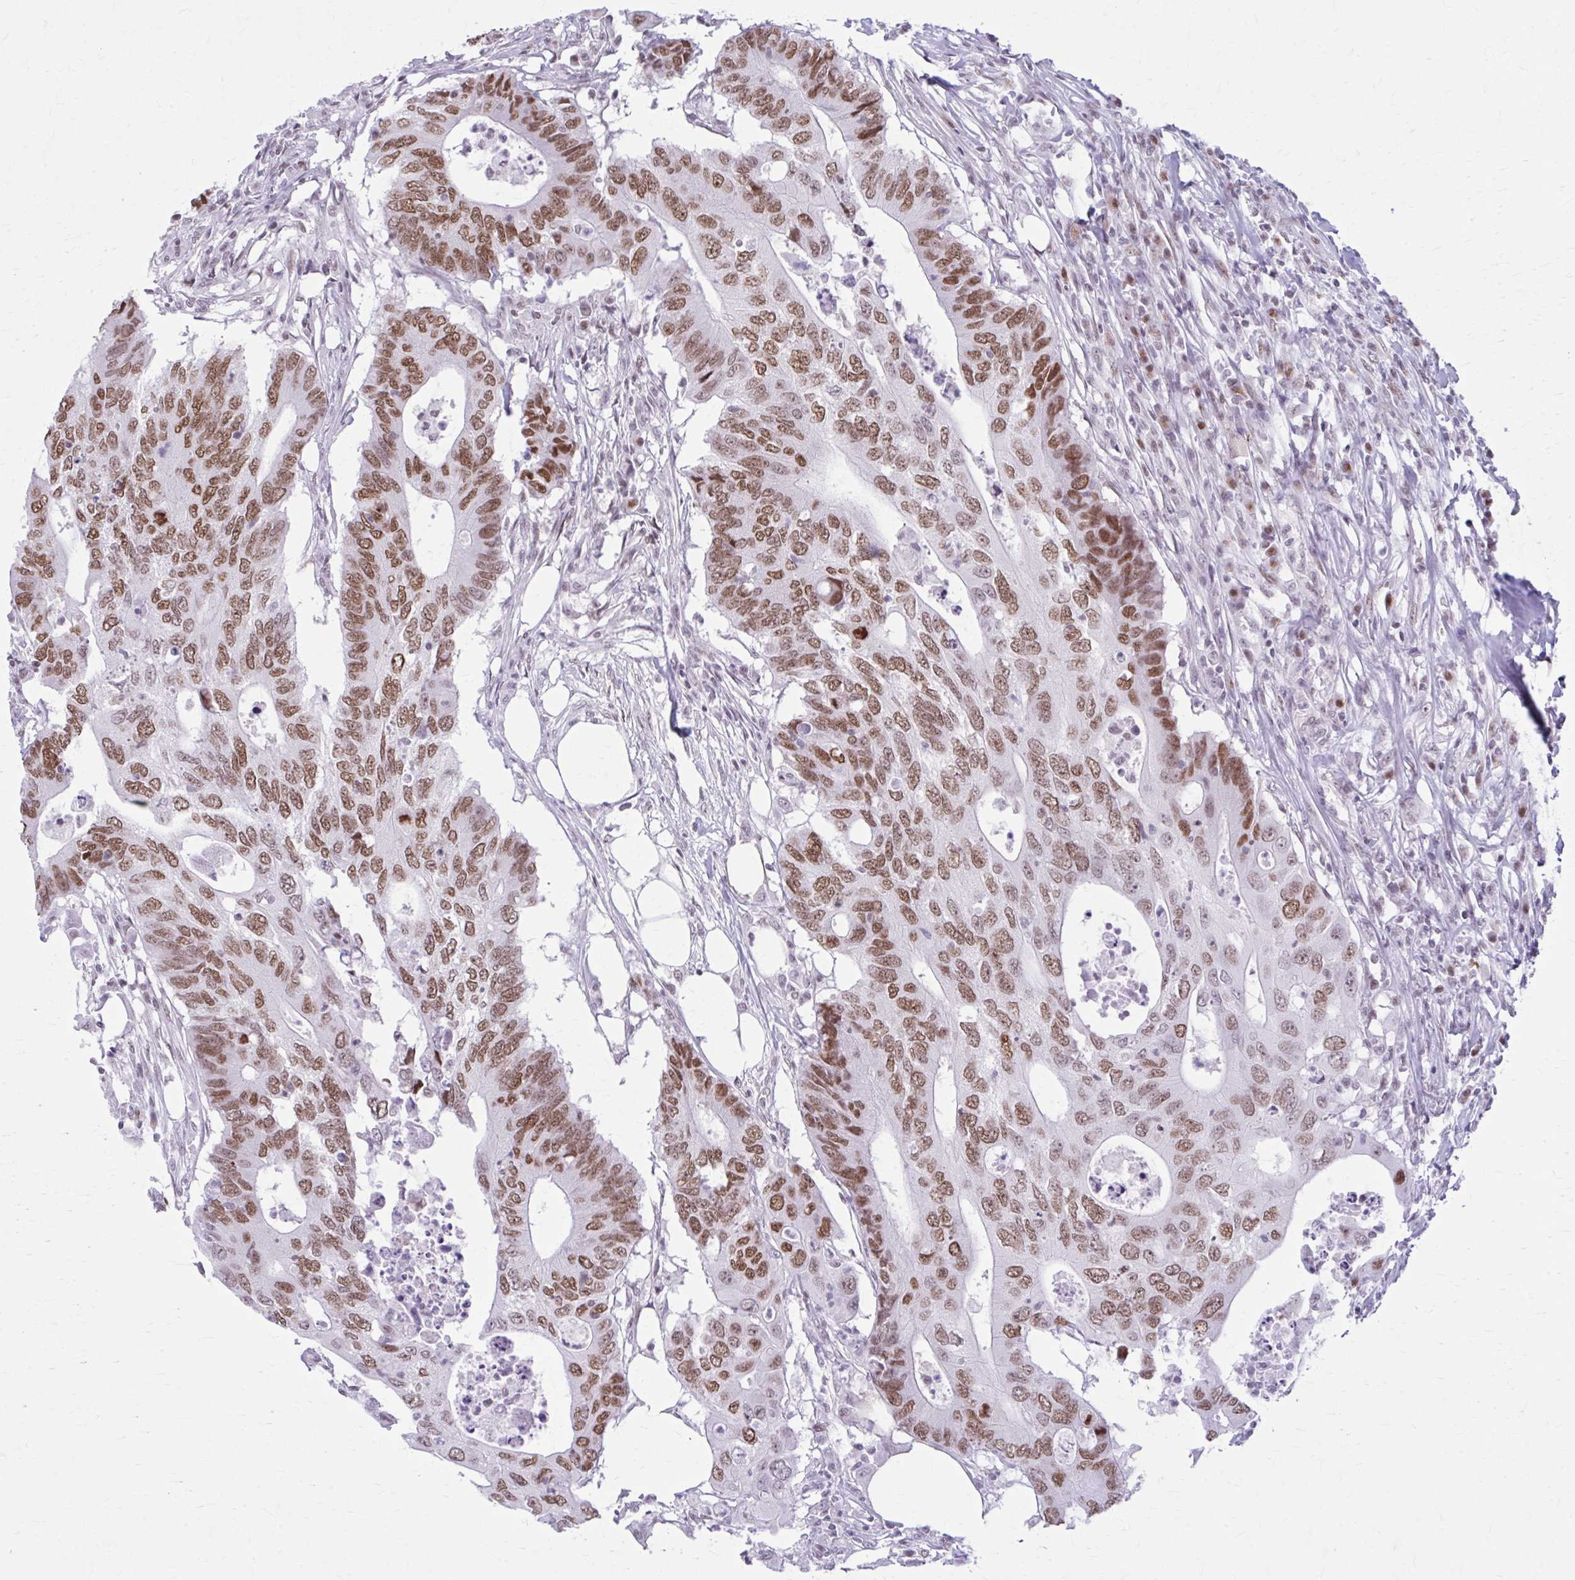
{"staining": {"intensity": "moderate", "quantity": ">75%", "location": "nuclear"}, "tissue": "colorectal cancer", "cell_type": "Tumor cells", "image_type": "cancer", "snomed": [{"axis": "morphology", "description": "Adenocarcinoma, NOS"}, {"axis": "topography", "description": "Colon"}], "caption": "Adenocarcinoma (colorectal) tissue displays moderate nuclear staining in approximately >75% of tumor cells", "gene": "PABIR1", "patient": {"sex": "male", "age": 71}}